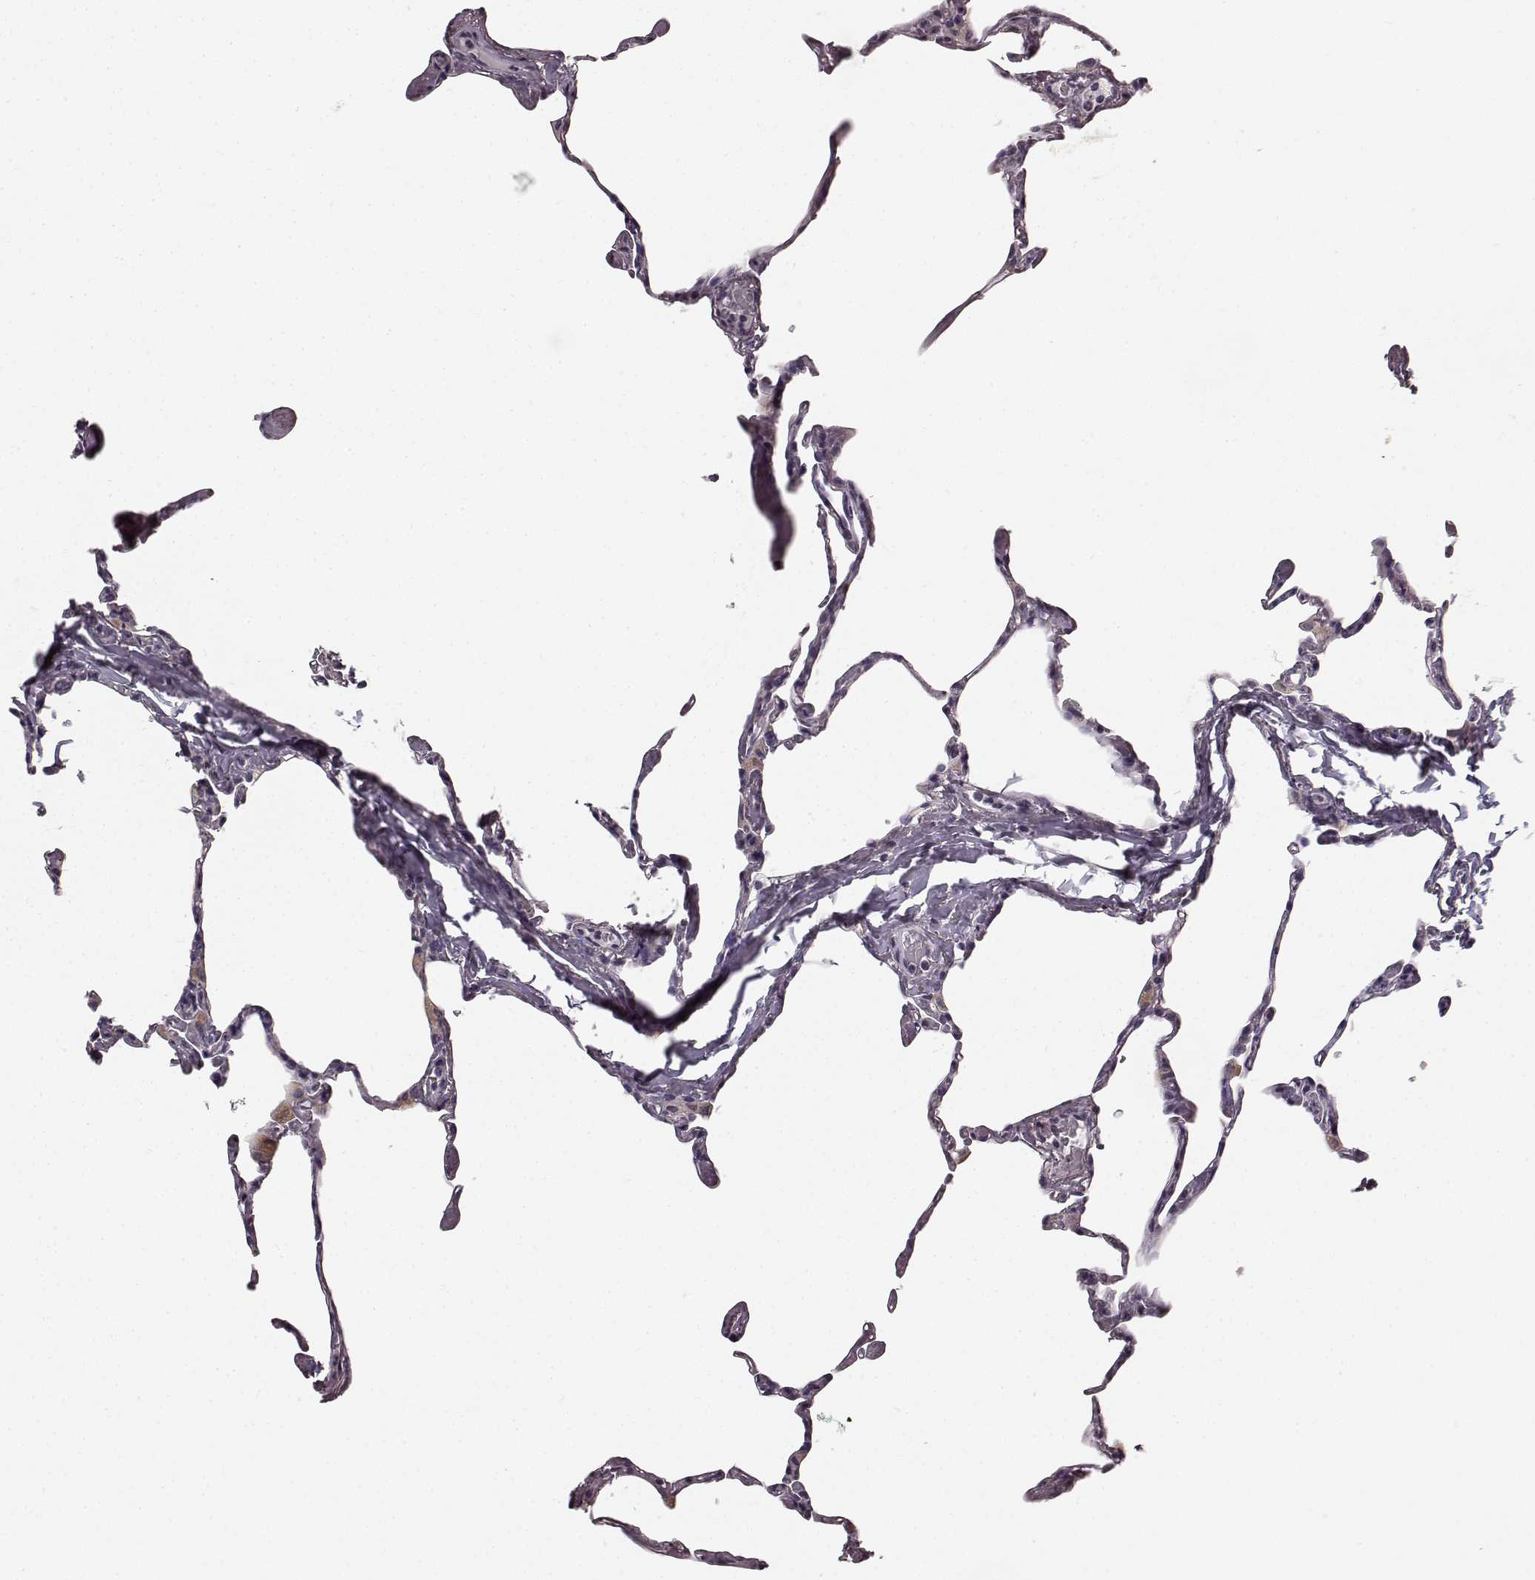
{"staining": {"intensity": "negative", "quantity": "none", "location": "none"}, "tissue": "lung", "cell_type": "Alveolar cells", "image_type": "normal", "snomed": [{"axis": "morphology", "description": "Normal tissue, NOS"}, {"axis": "topography", "description": "Lung"}], "caption": "An immunohistochemistry (IHC) image of unremarkable lung is shown. There is no staining in alveolar cells of lung. The staining is performed using DAB brown chromogen with nuclei counter-stained in using hematoxylin.", "gene": "RIT2", "patient": {"sex": "male", "age": 65}}